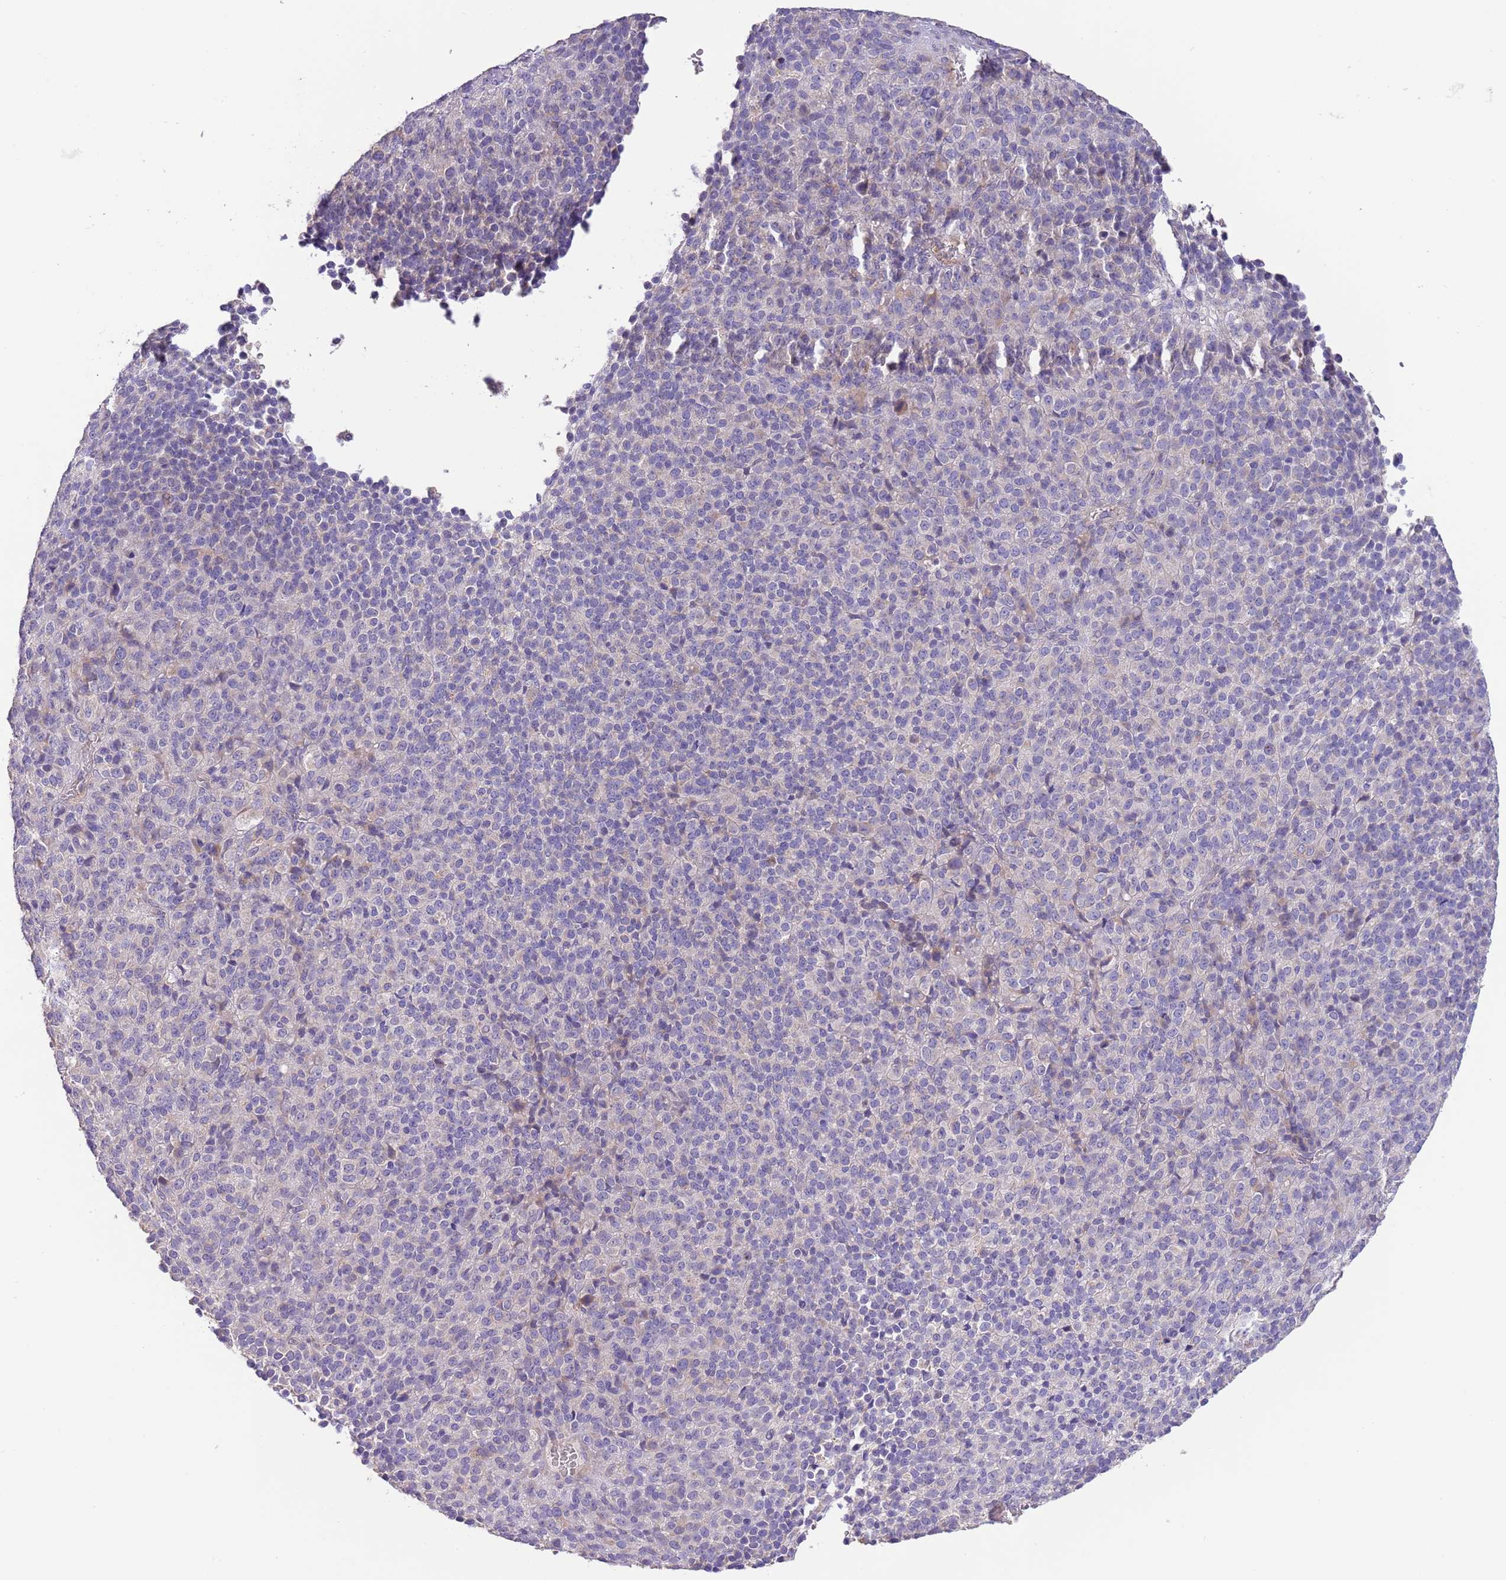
{"staining": {"intensity": "negative", "quantity": "none", "location": "none"}, "tissue": "melanoma", "cell_type": "Tumor cells", "image_type": "cancer", "snomed": [{"axis": "morphology", "description": "Malignant melanoma, Metastatic site"}, {"axis": "topography", "description": "Brain"}], "caption": "Immunohistochemistry photomicrograph of neoplastic tissue: melanoma stained with DAB demonstrates no significant protein positivity in tumor cells.", "gene": "ZNF658", "patient": {"sex": "female", "age": 56}}